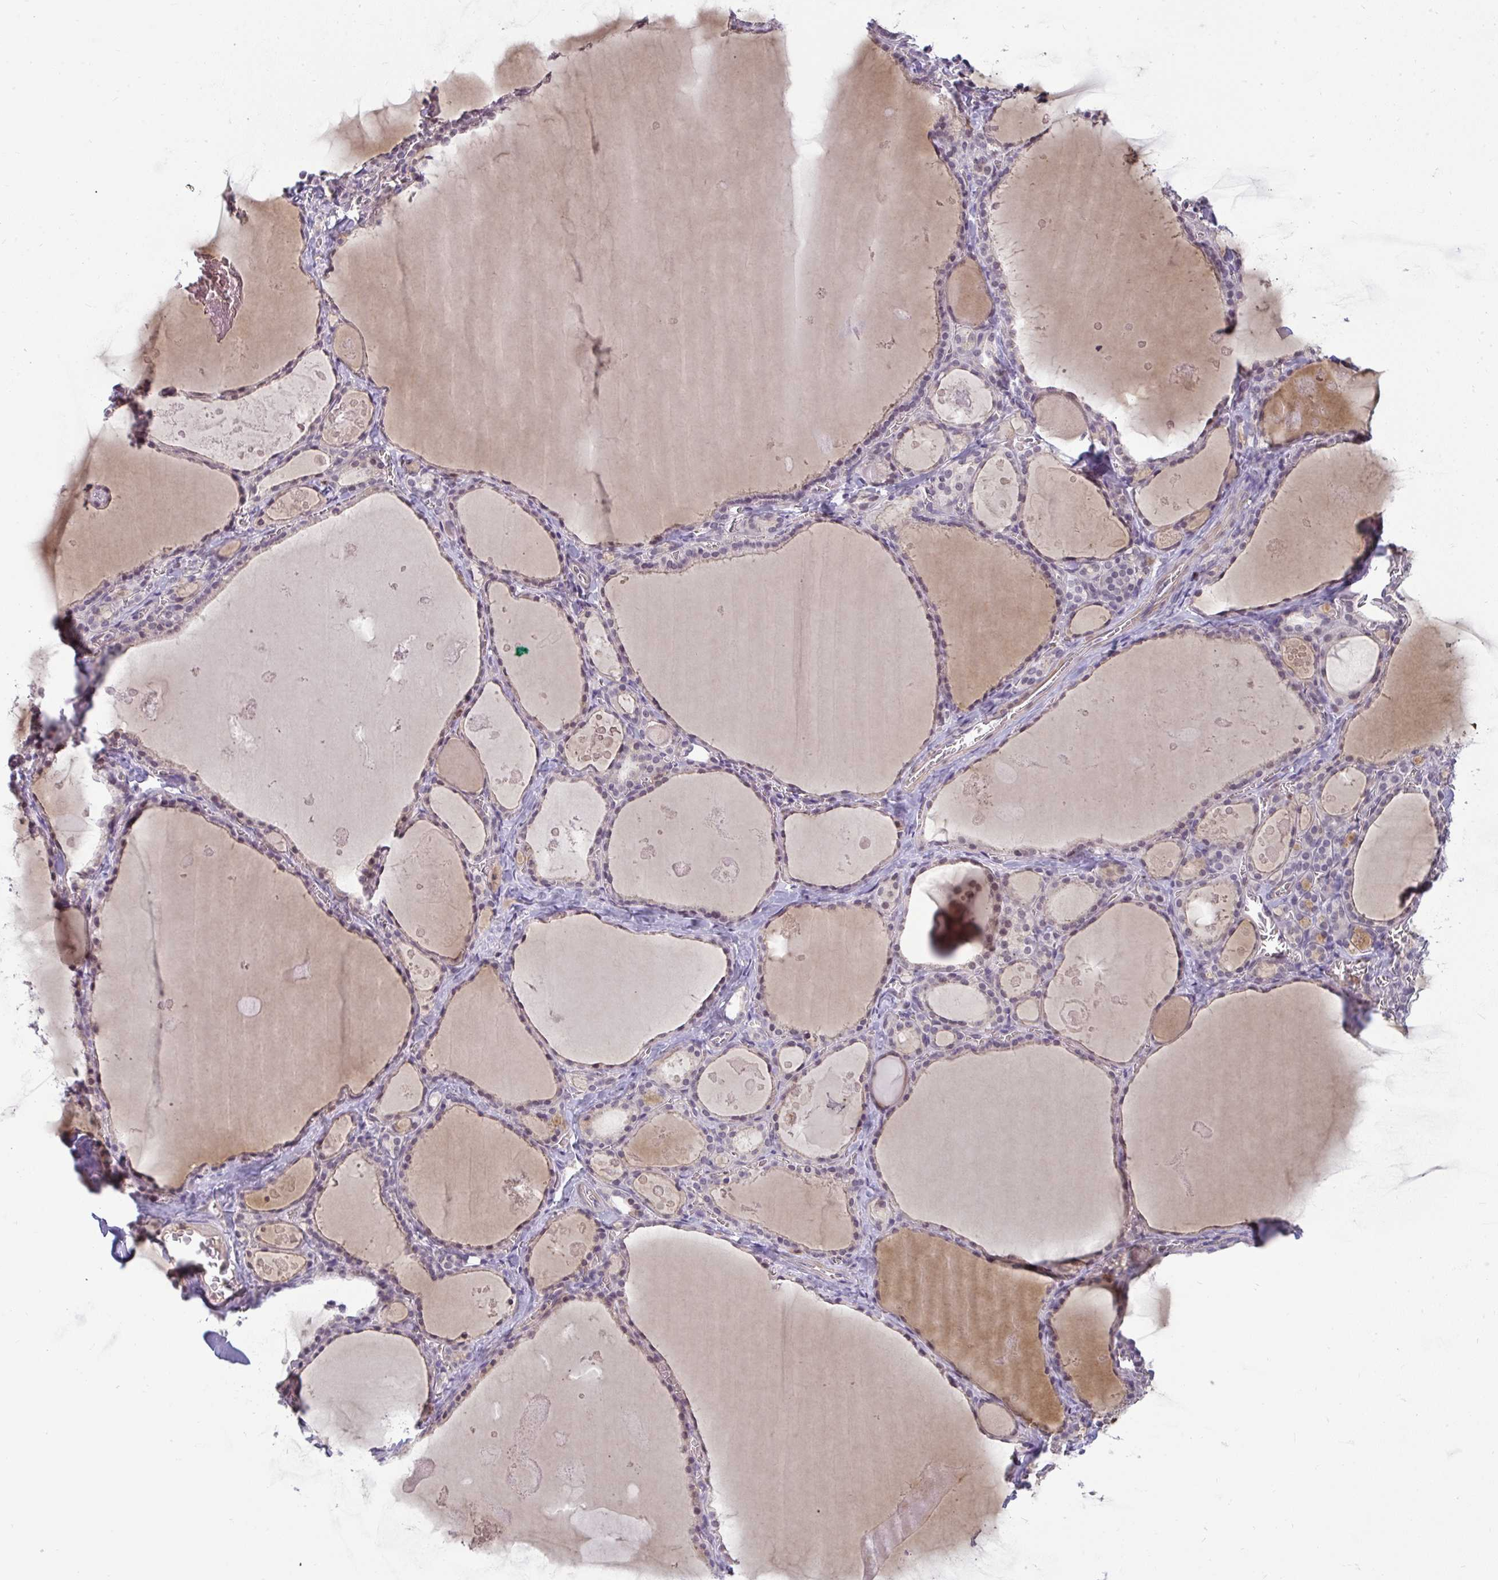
{"staining": {"intensity": "negative", "quantity": "none", "location": "none"}, "tissue": "thyroid gland", "cell_type": "Glandular cells", "image_type": "normal", "snomed": [{"axis": "morphology", "description": "Normal tissue, NOS"}, {"axis": "topography", "description": "Thyroid gland"}], "caption": "Protein analysis of unremarkable thyroid gland demonstrates no significant positivity in glandular cells.", "gene": "DZIP1", "patient": {"sex": "male", "age": 56}}